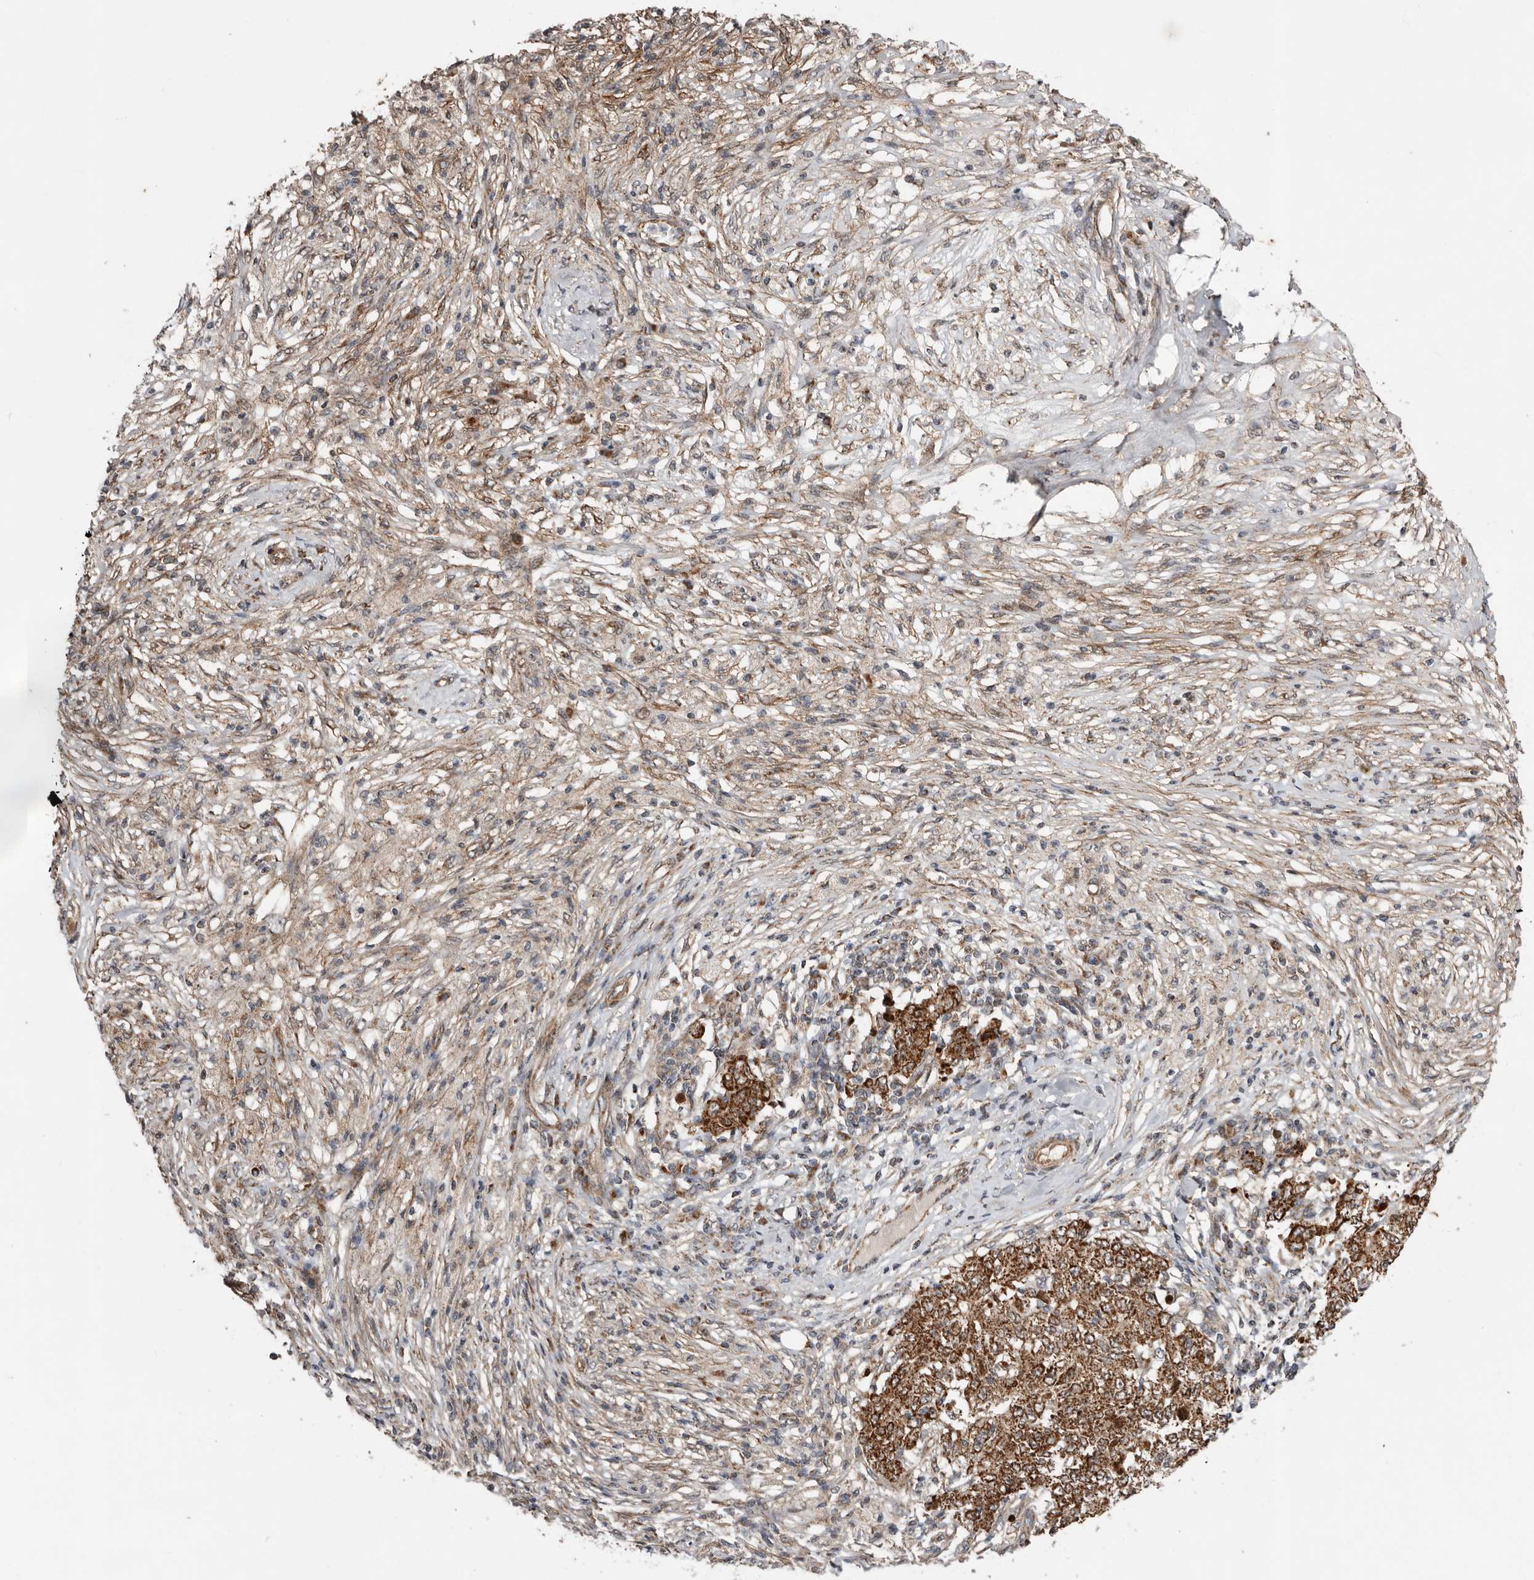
{"staining": {"intensity": "strong", "quantity": ">75%", "location": "cytoplasmic/membranous"}, "tissue": "ovarian cancer", "cell_type": "Tumor cells", "image_type": "cancer", "snomed": [{"axis": "morphology", "description": "Carcinoma, endometroid"}, {"axis": "topography", "description": "Ovary"}], "caption": "Endometroid carcinoma (ovarian) was stained to show a protein in brown. There is high levels of strong cytoplasmic/membranous staining in about >75% of tumor cells.", "gene": "PROKR1", "patient": {"sex": "female", "age": 42}}